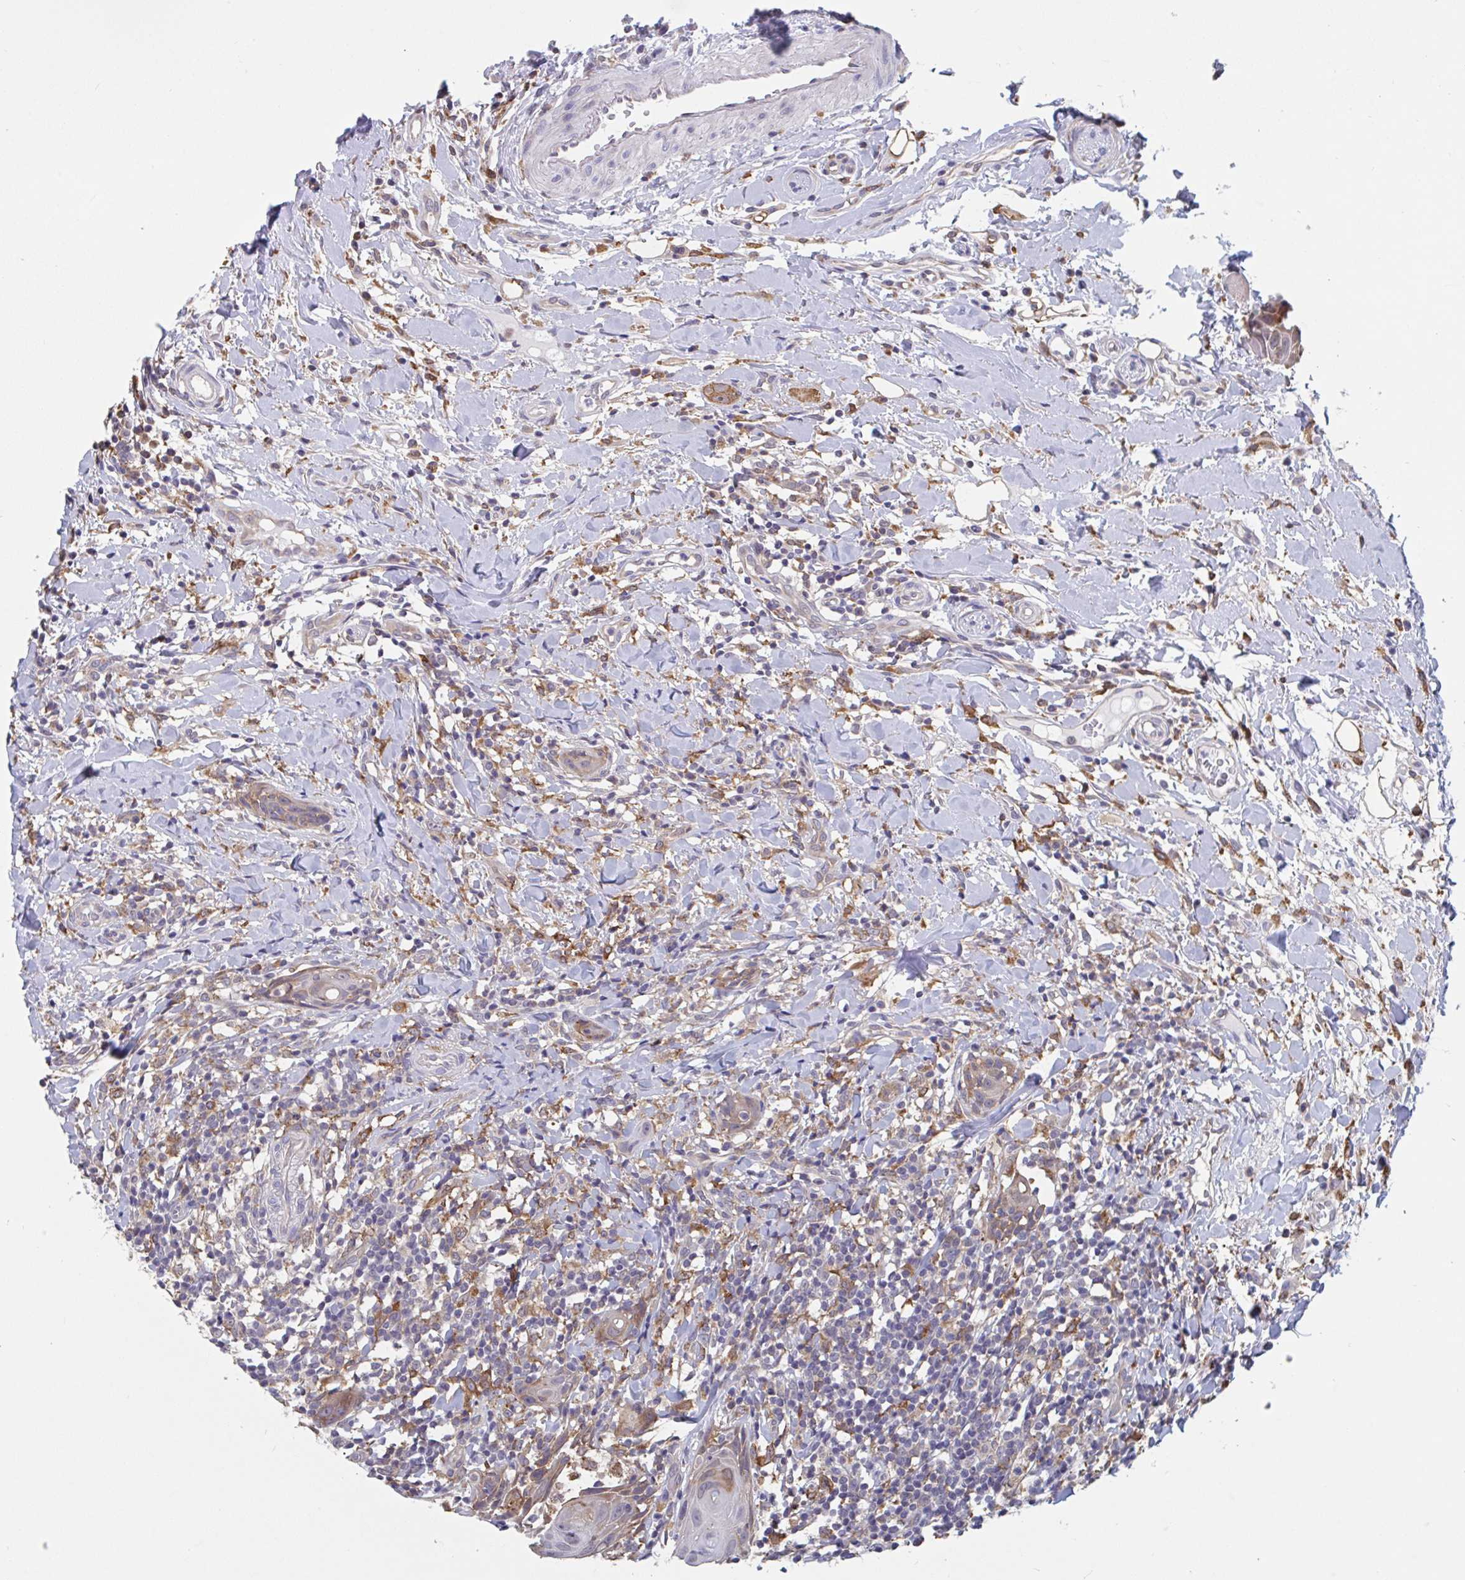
{"staining": {"intensity": "moderate", "quantity": "<25%", "location": "cytoplasmic/membranous"}, "tissue": "head and neck cancer", "cell_type": "Tumor cells", "image_type": "cancer", "snomed": [{"axis": "morphology", "description": "Squamous cell carcinoma, NOS"}, {"axis": "topography", "description": "Oral tissue"}, {"axis": "topography", "description": "Head-Neck"}], "caption": "Immunohistochemical staining of head and neck cancer reveals low levels of moderate cytoplasmic/membranous protein positivity in approximately <25% of tumor cells.", "gene": "SNX8", "patient": {"sex": "male", "age": 49}}